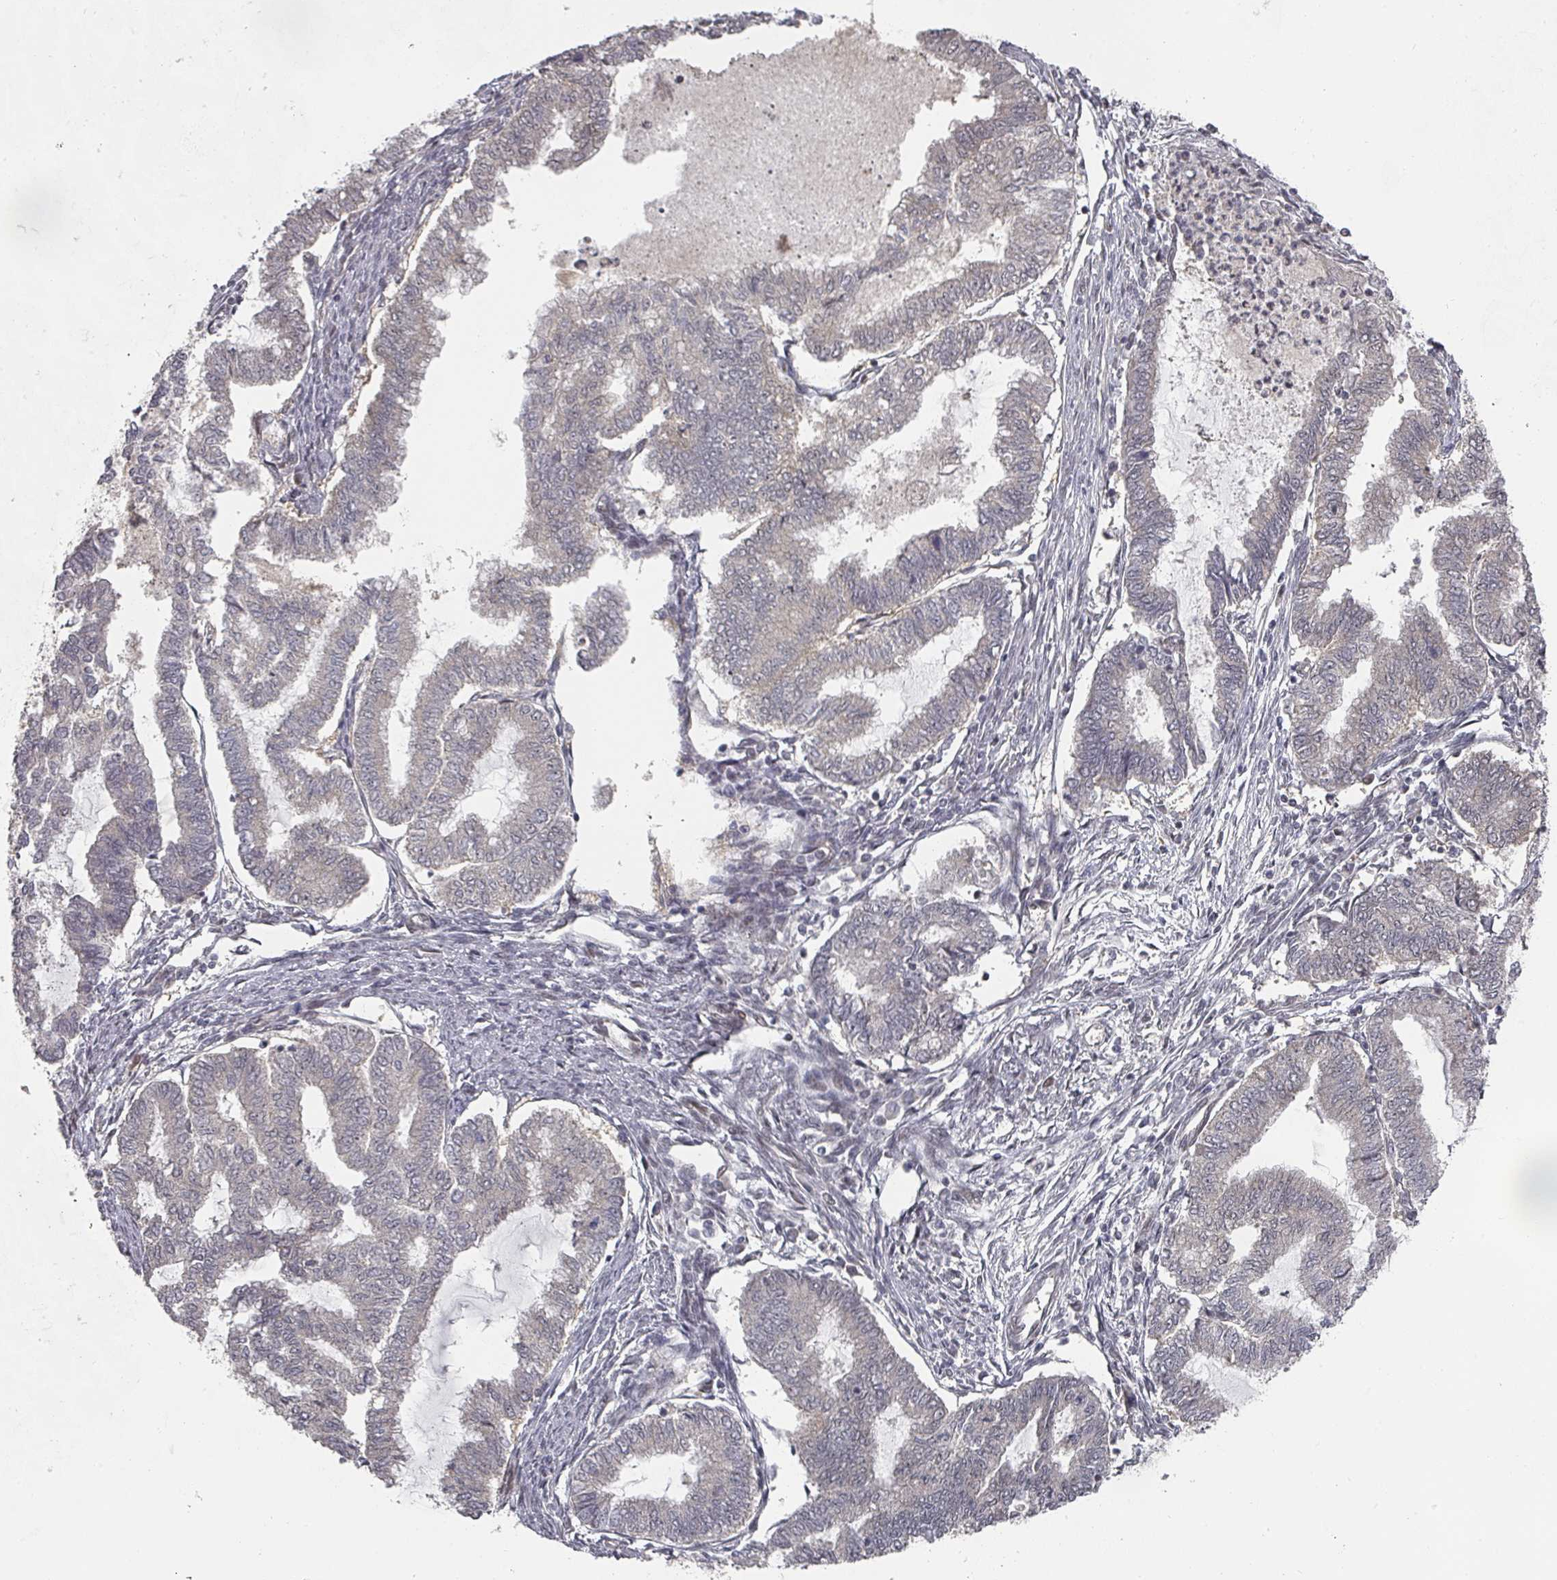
{"staining": {"intensity": "weak", "quantity": "<25%", "location": "cytoplasmic/membranous"}, "tissue": "endometrial cancer", "cell_type": "Tumor cells", "image_type": "cancer", "snomed": [{"axis": "morphology", "description": "Adenocarcinoma, NOS"}, {"axis": "topography", "description": "Endometrium"}], "caption": "A photomicrograph of human endometrial cancer is negative for staining in tumor cells. Nuclei are stained in blue.", "gene": "KIF1C", "patient": {"sex": "female", "age": 79}}